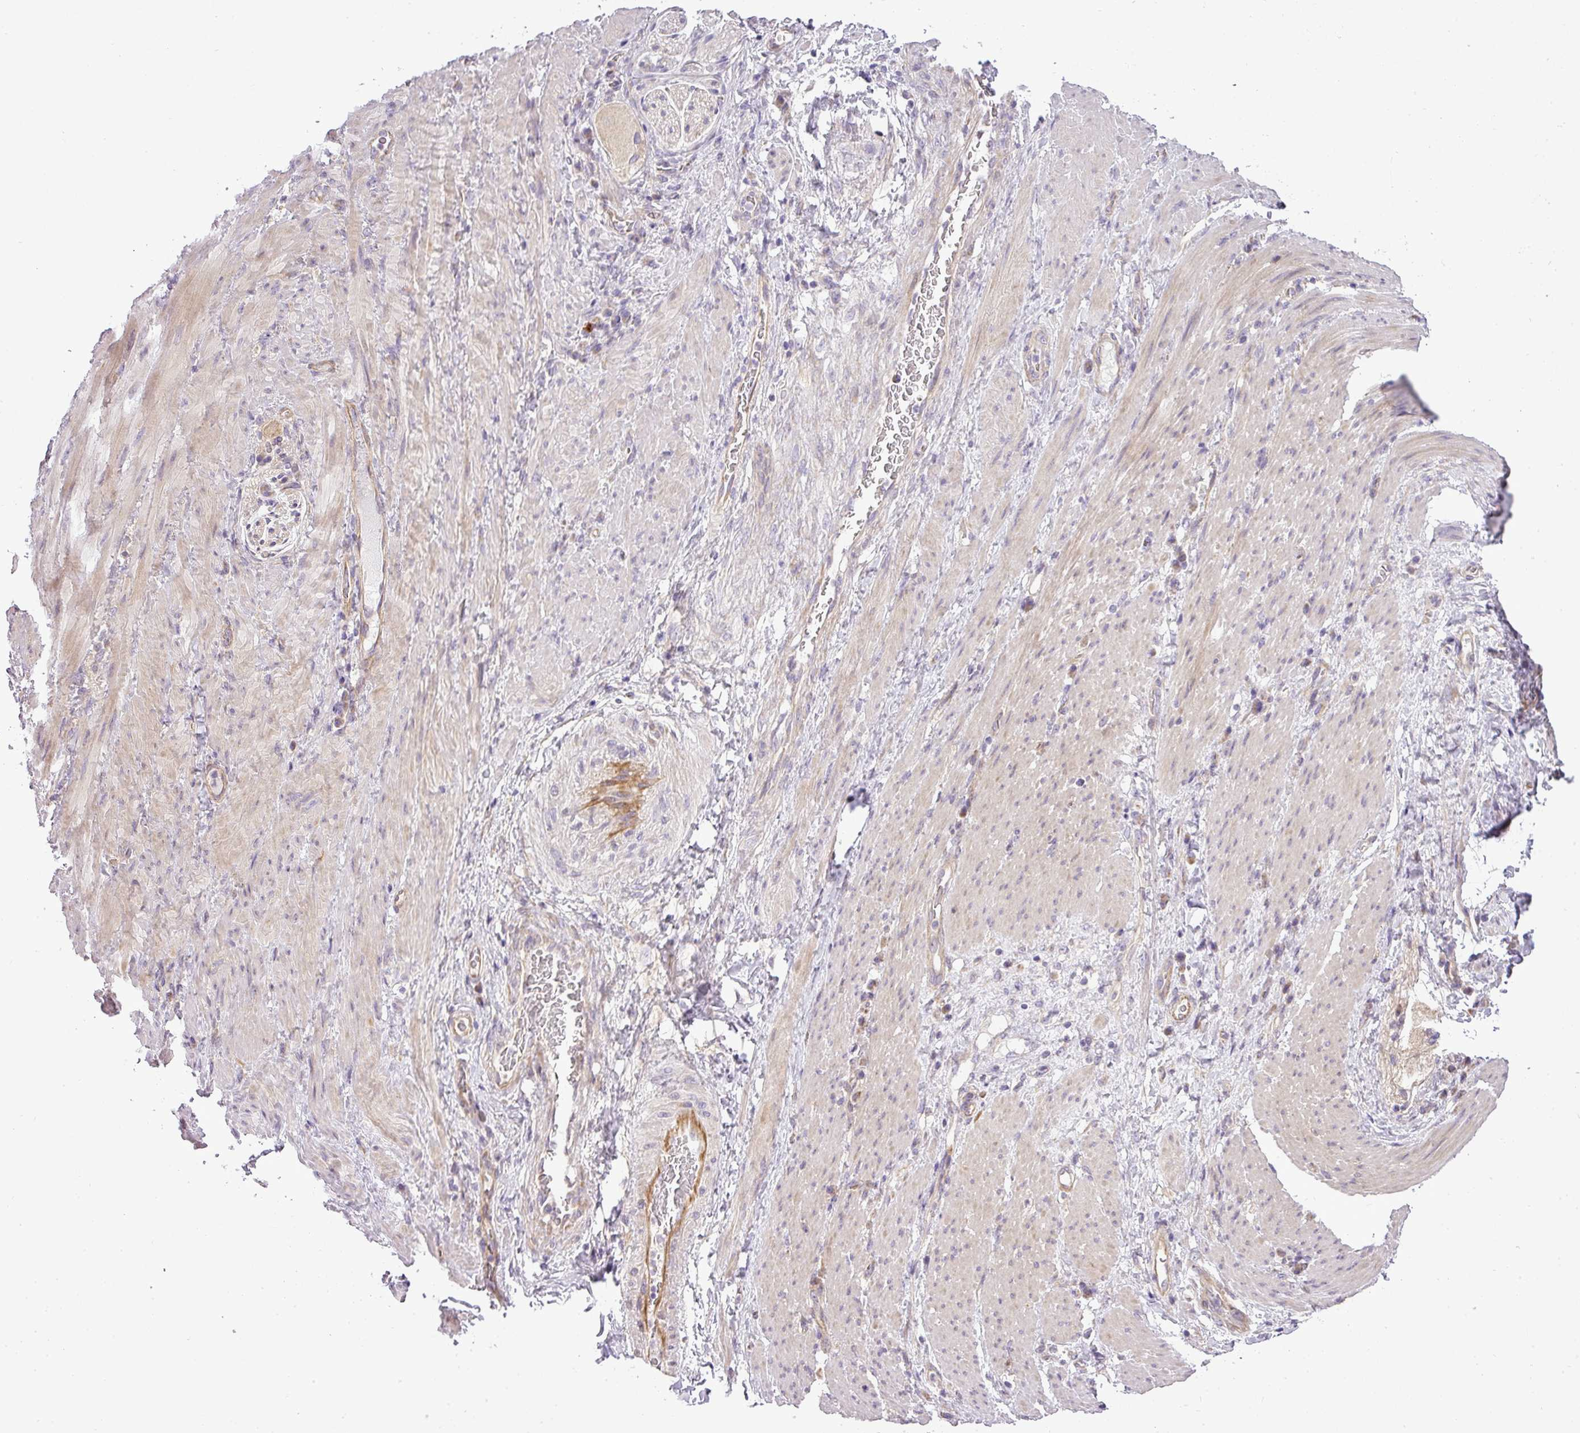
{"staining": {"intensity": "weak", "quantity": "<25%", "location": "cytoplasmic/membranous"}, "tissue": "stomach cancer", "cell_type": "Tumor cells", "image_type": "cancer", "snomed": [{"axis": "morphology", "description": "Normal tissue, NOS"}, {"axis": "morphology", "description": "Adenocarcinoma, NOS"}, {"axis": "topography", "description": "Stomach"}], "caption": "High power microscopy histopathology image of an immunohistochemistry histopathology image of stomach cancer, revealing no significant expression in tumor cells.", "gene": "ZDHHC1", "patient": {"sex": "female", "age": 64}}